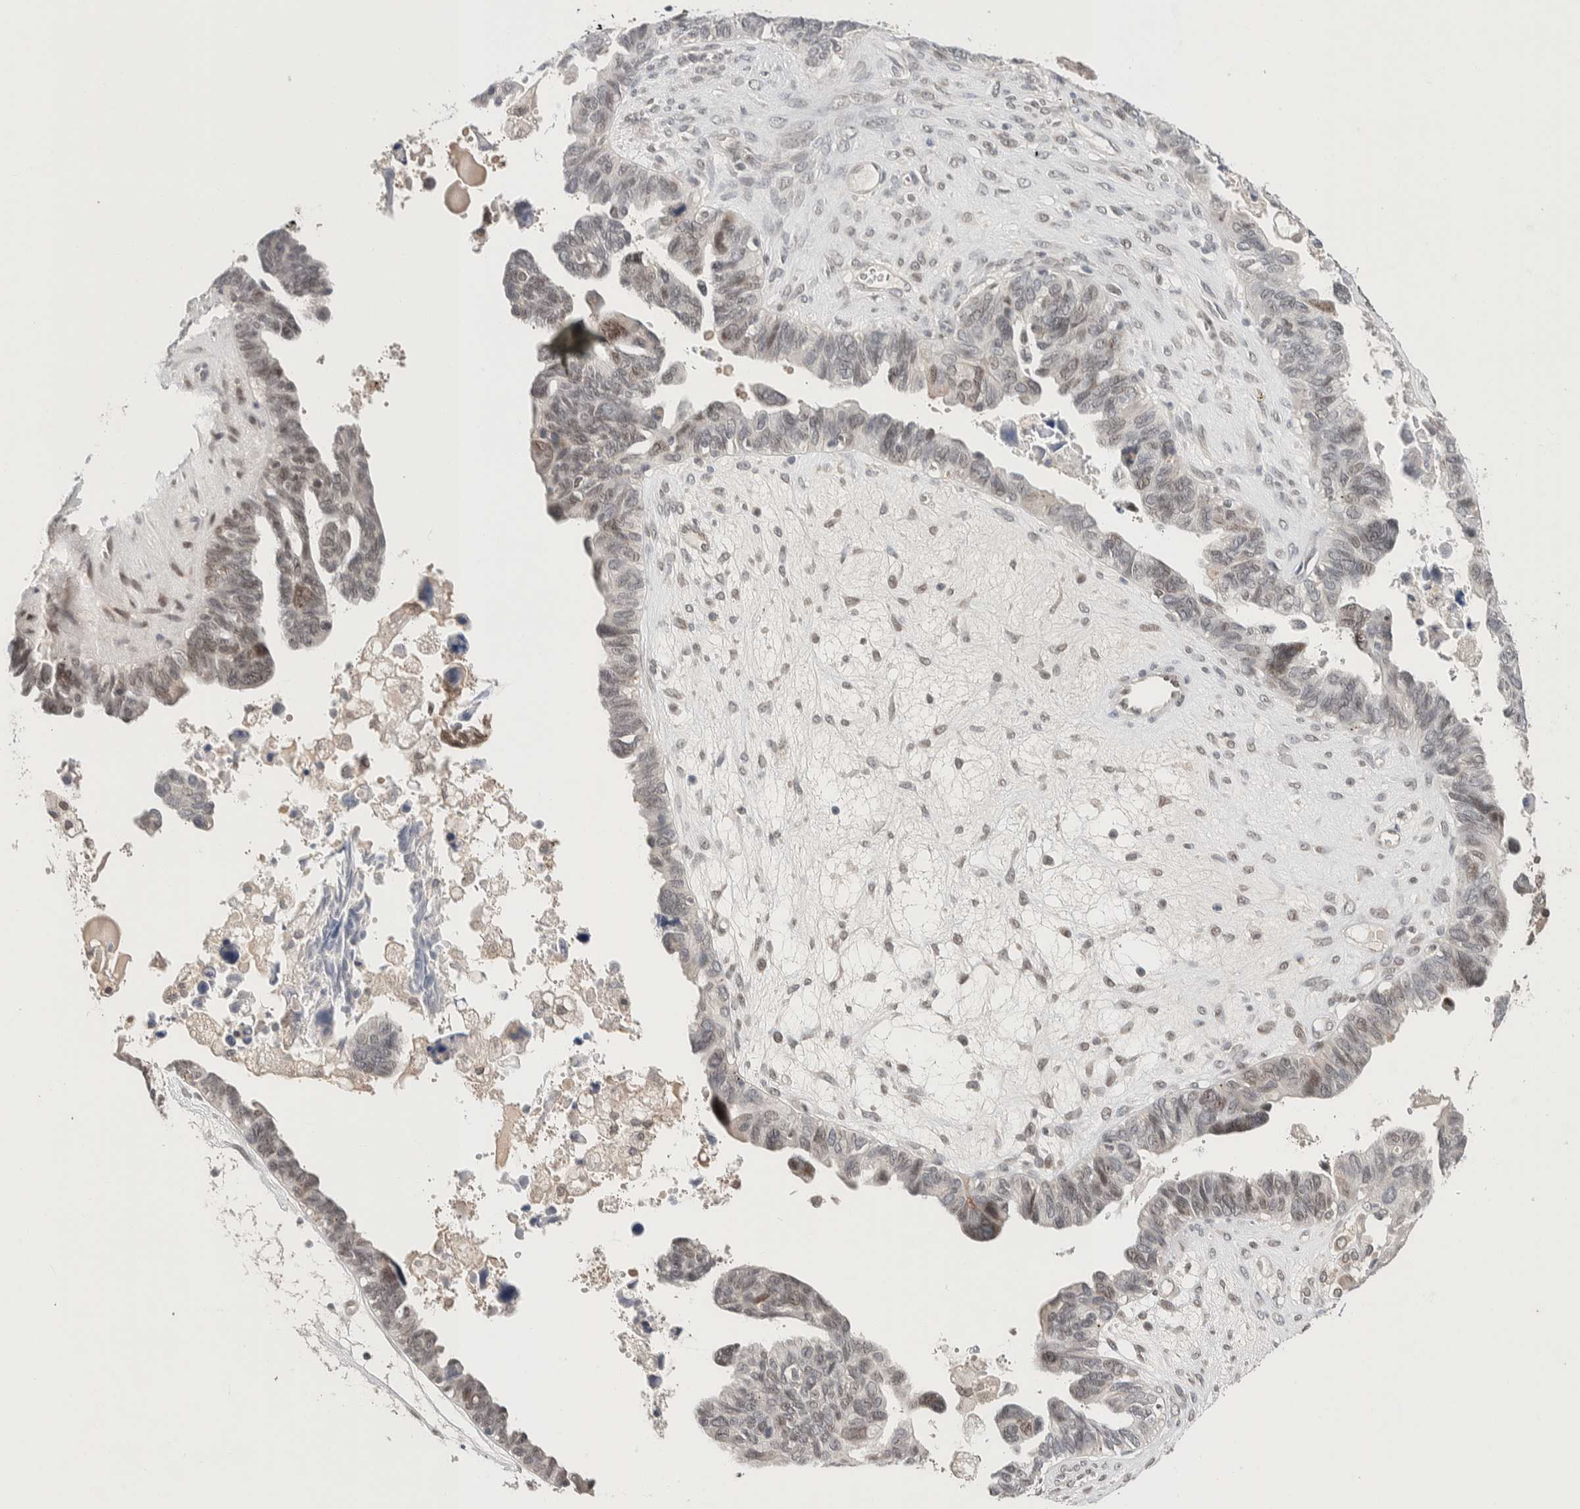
{"staining": {"intensity": "weak", "quantity": "25%-75%", "location": "cytoplasmic/membranous,nuclear"}, "tissue": "ovarian cancer", "cell_type": "Tumor cells", "image_type": "cancer", "snomed": [{"axis": "morphology", "description": "Cystadenocarcinoma, serous, NOS"}, {"axis": "topography", "description": "Ovary"}], "caption": "High-magnification brightfield microscopy of ovarian cancer (serous cystadenocarcinoma) stained with DAB (3,3'-diaminobenzidine) (brown) and counterstained with hematoxylin (blue). tumor cells exhibit weak cytoplasmic/membranous and nuclear staining is identified in about25%-75% of cells.", "gene": "CRAT", "patient": {"sex": "female", "age": 79}}